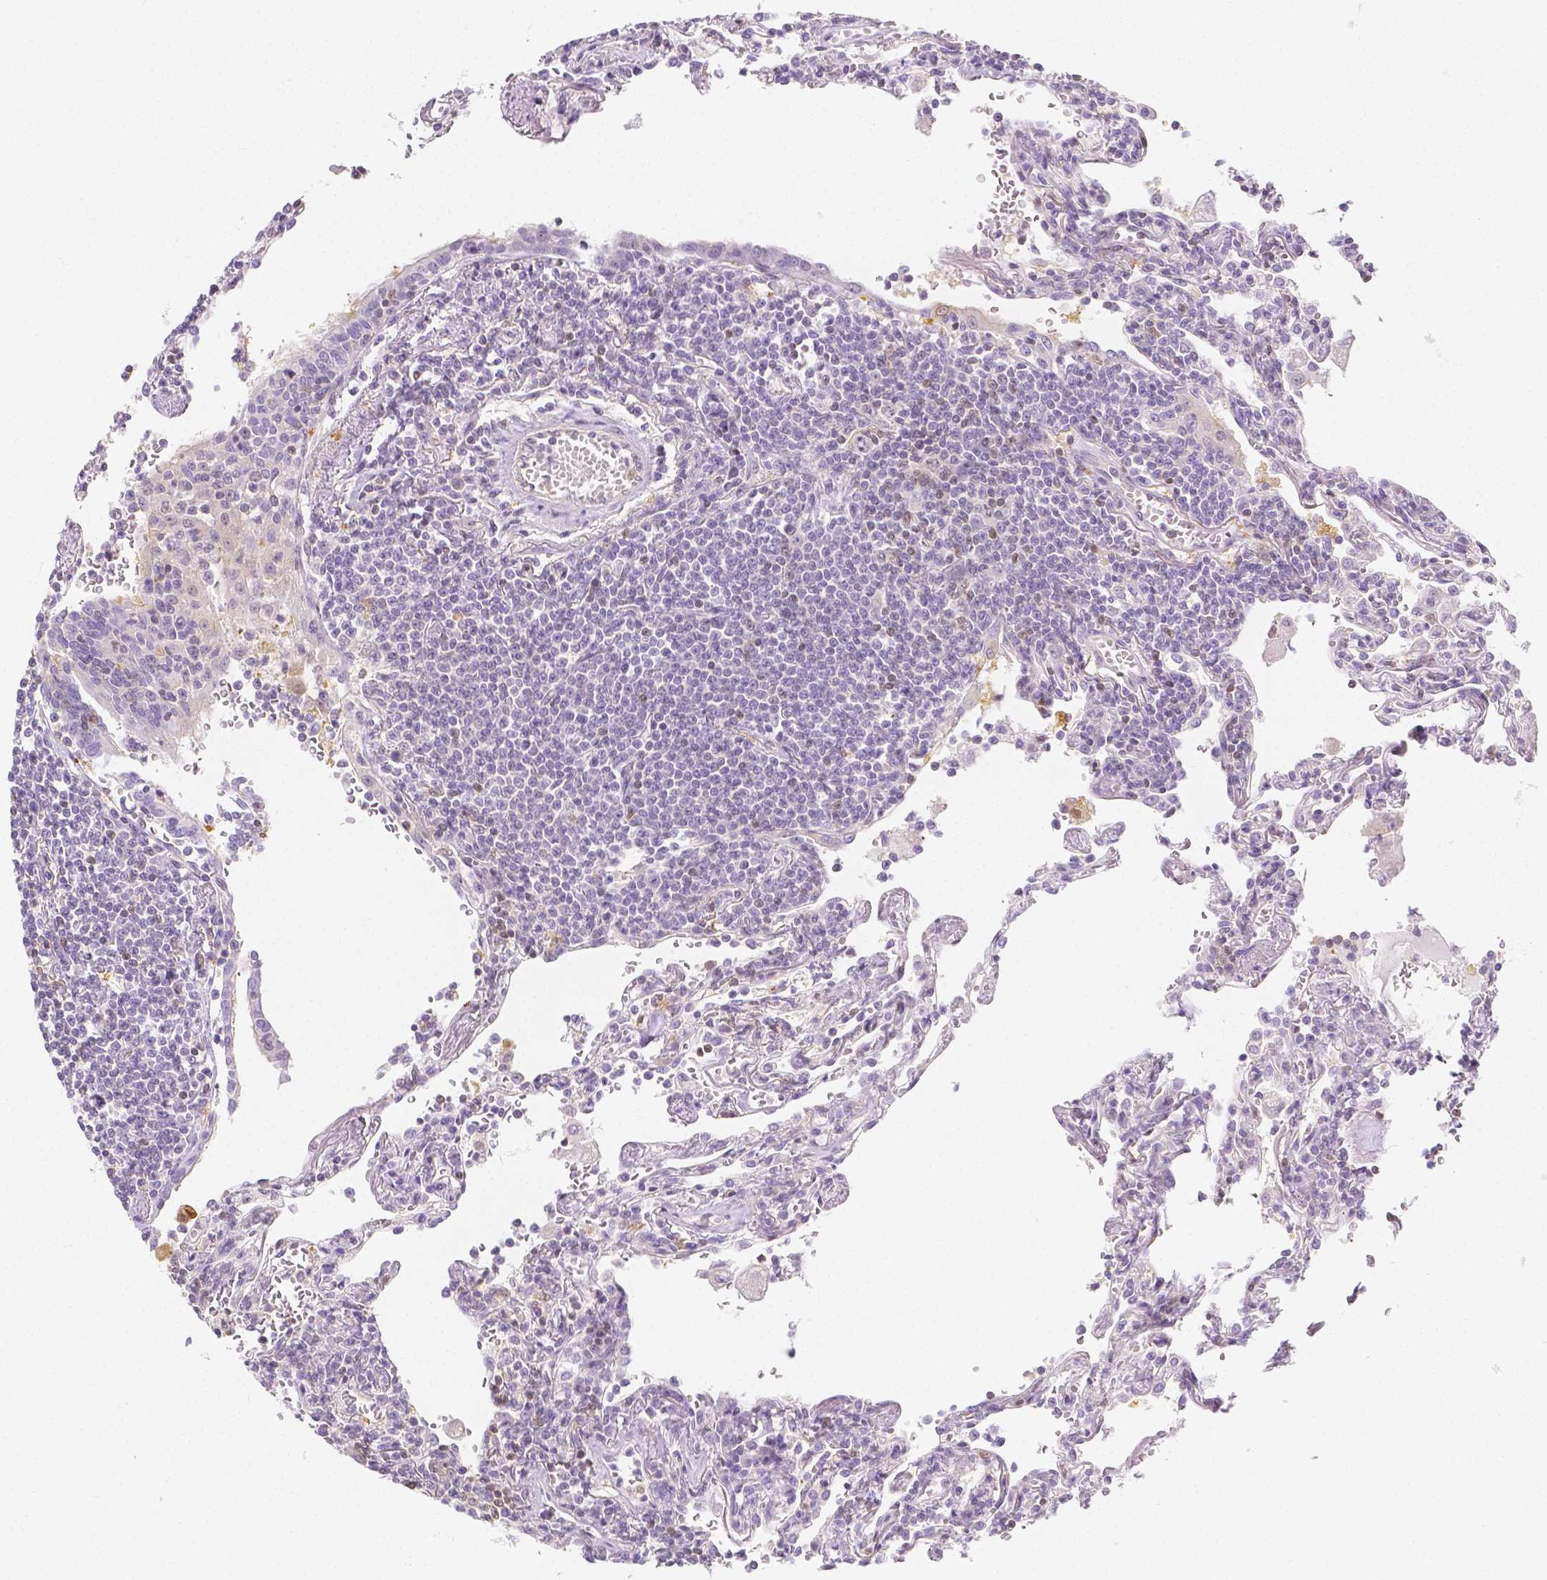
{"staining": {"intensity": "negative", "quantity": "none", "location": "none"}, "tissue": "lymphoma", "cell_type": "Tumor cells", "image_type": "cancer", "snomed": [{"axis": "morphology", "description": "Malignant lymphoma, non-Hodgkin's type, Low grade"}, {"axis": "topography", "description": "Lung"}], "caption": "The photomicrograph shows no staining of tumor cells in low-grade malignant lymphoma, non-Hodgkin's type.", "gene": "SGTB", "patient": {"sex": "female", "age": 71}}